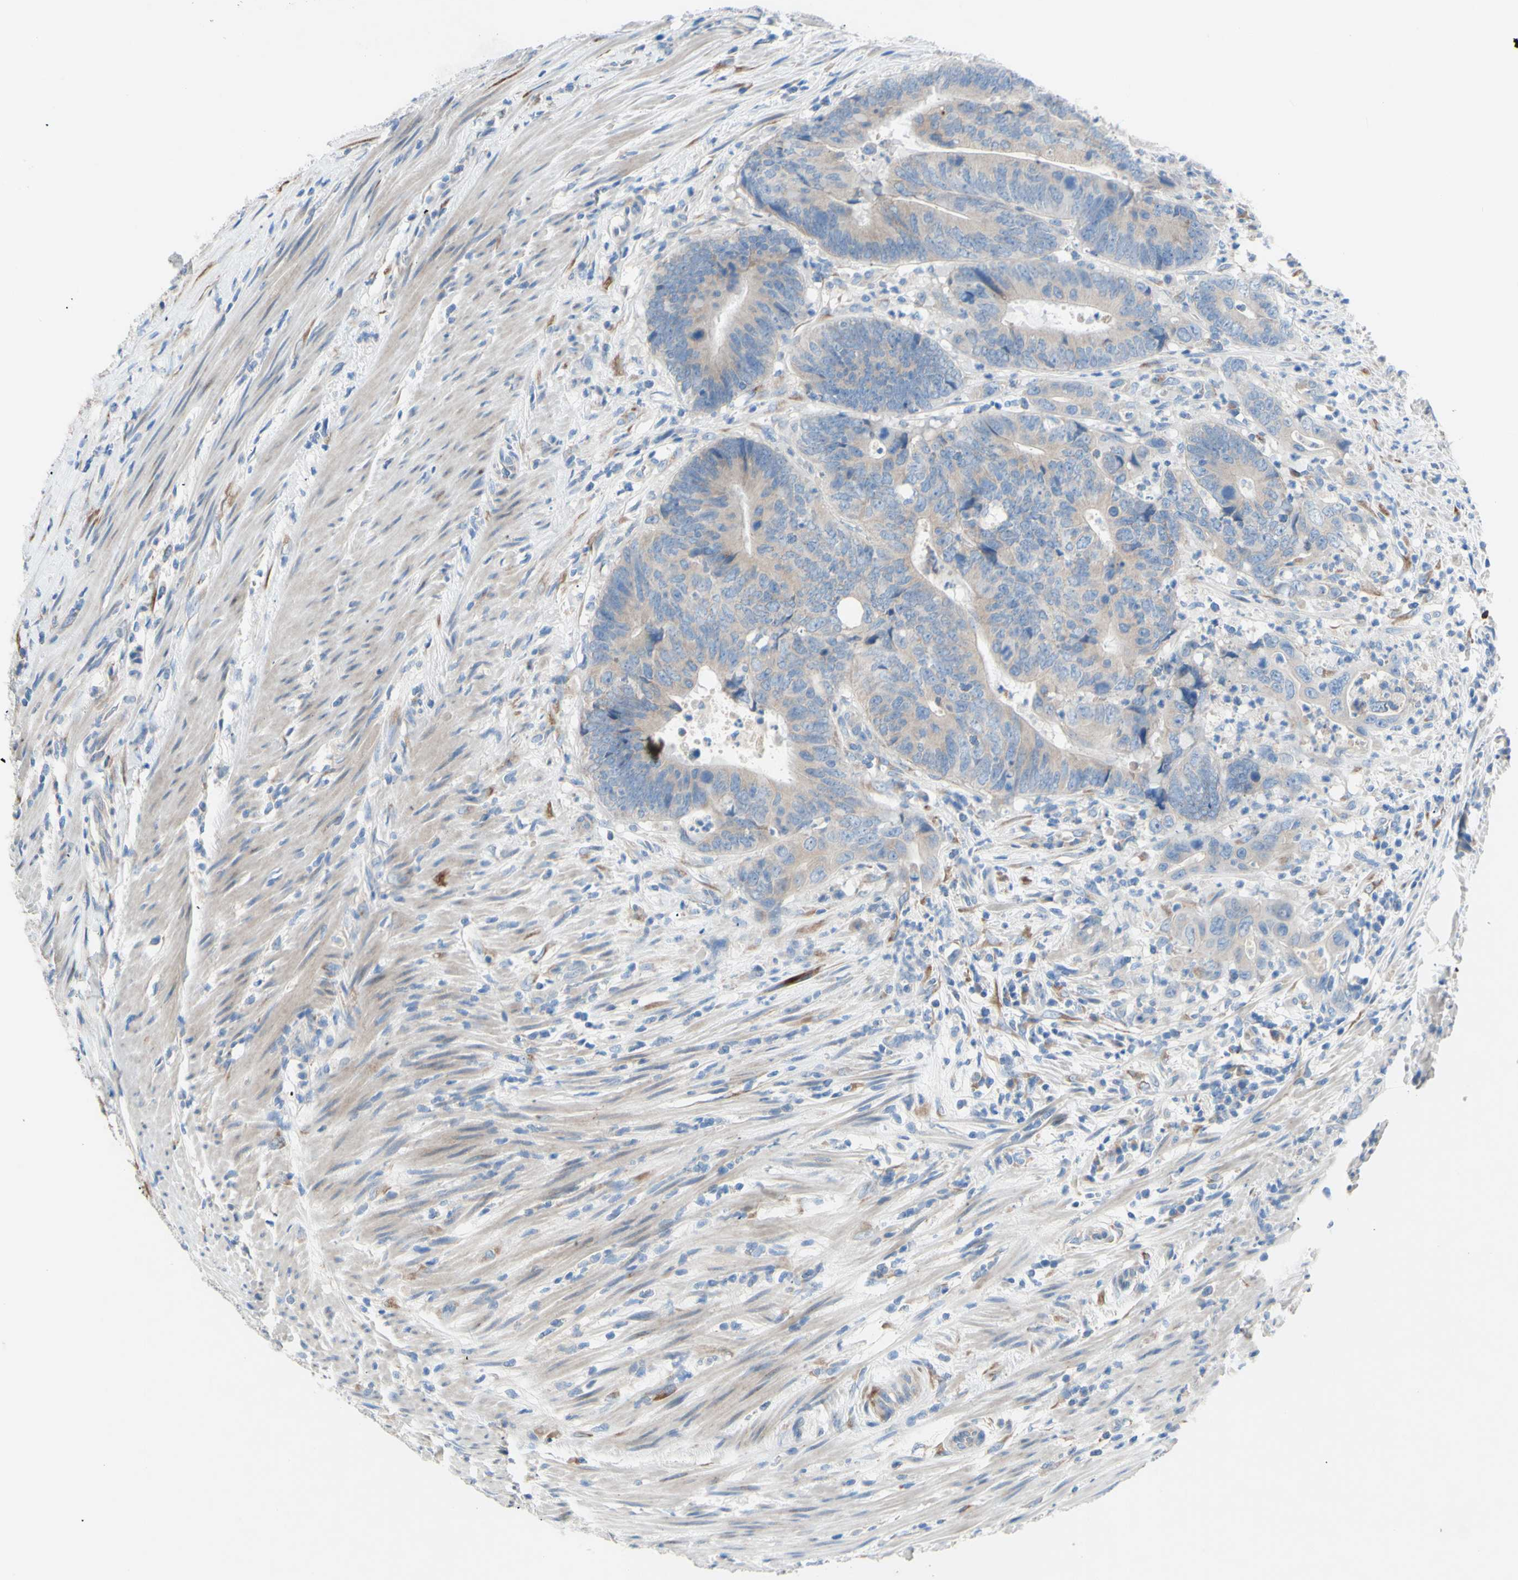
{"staining": {"intensity": "weak", "quantity": "<25%", "location": "cytoplasmic/membranous"}, "tissue": "colorectal cancer", "cell_type": "Tumor cells", "image_type": "cancer", "snomed": [{"axis": "morphology", "description": "Normal tissue, NOS"}, {"axis": "morphology", "description": "Adenocarcinoma, NOS"}, {"axis": "topography", "description": "Colon"}], "caption": "Immunohistochemistry (IHC) image of neoplastic tissue: colorectal cancer (adenocarcinoma) stained with DAB (3,3'-diaminobenzidine) shows no significant protein positivity in tumor cells.", "gene": "TMIGD2", "patient": {"sex": "male", "age": 56}}